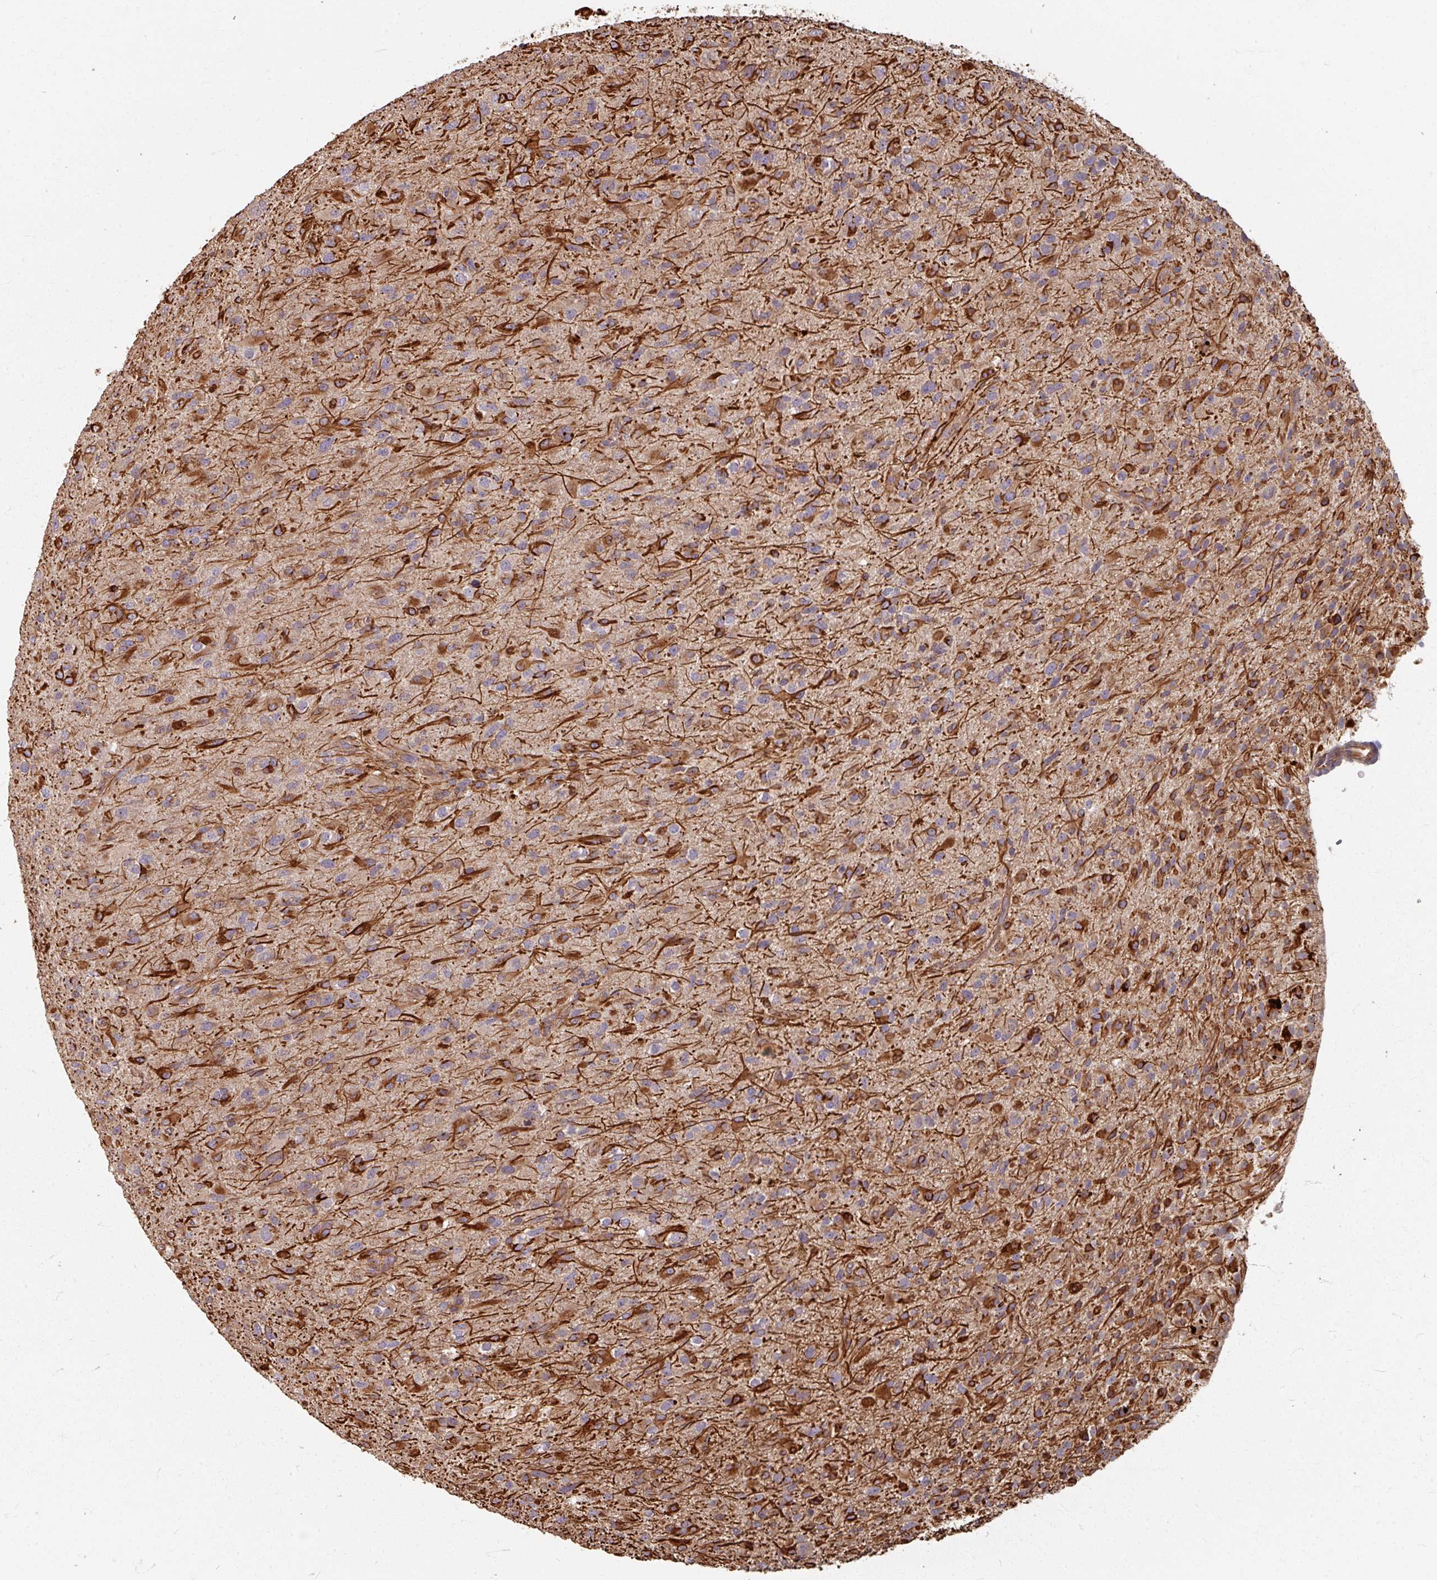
{"staining": {"intensity": "strong", "quantity": "25%-75%", "location": "cytoplasmic/membranous"}, "tissue": "glioma", "cell_type": "Tumor cells", "image_type": "cancer", "snomed": [{"axis": "morphology", "description": "Glioma, malignant, Low grade"}, {"axis": "topography", "description": "Brain"}], "caption": "IHC (DAB (3,3'-diaminobenzidine)) staining of glioma shows strong cytoplasmic/membranous protein positivity in approximately 25%-75% of tumor cells.", "gene": "CCDC68", "patient": {"sex": "male", "age": 65}}